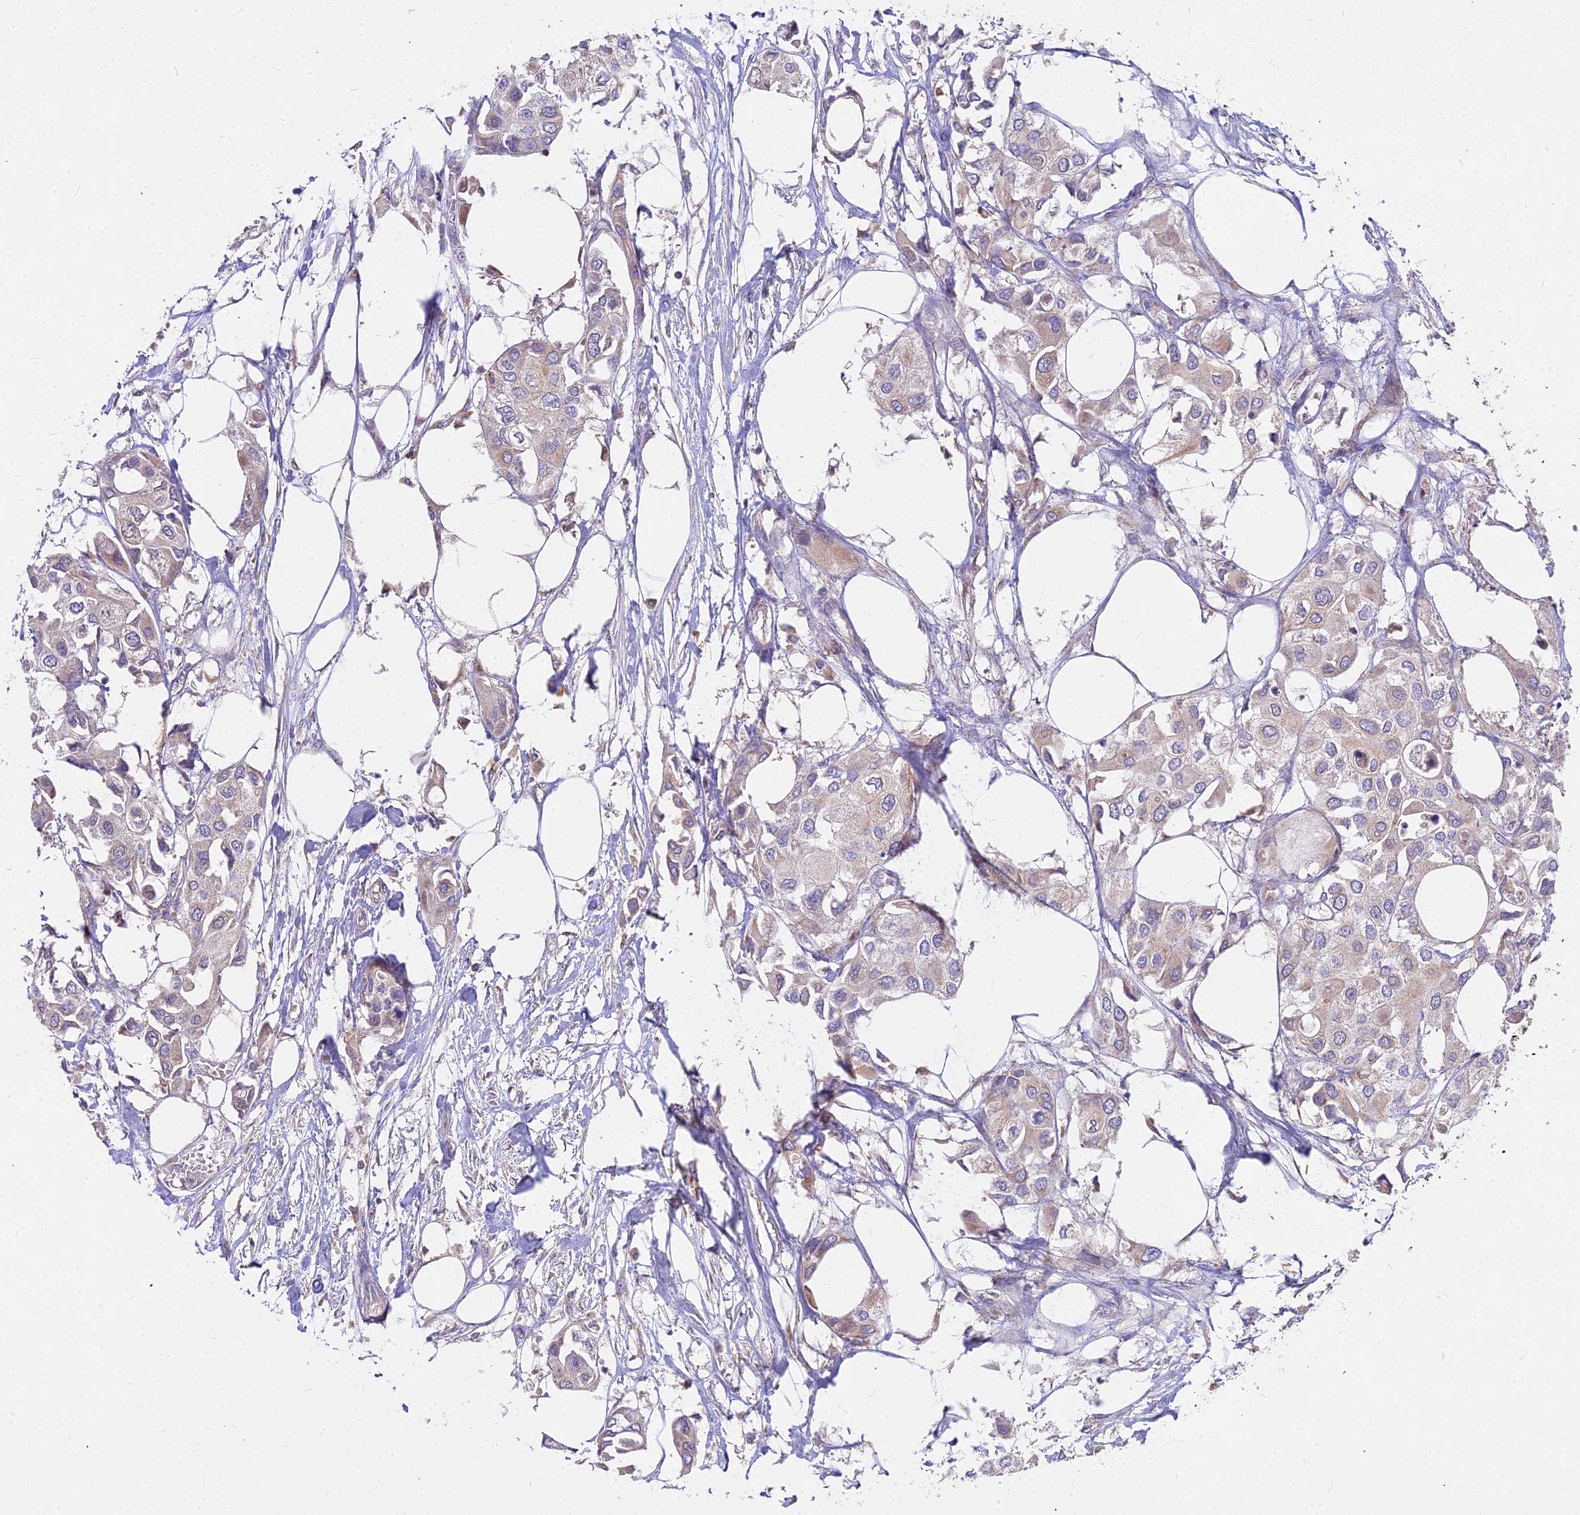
{"staining": {"intensity": "weak", "quantity": "25%-75%", "location": "cytoplasmic/membranous"}, "tissue": "urothelial cancer", "cell_type": "Tumor cells", "image_type": "cancer", "snomed": [{"axis": "morphology", "description": "Urothelial carcinoma, High grade"}, {"axis": "topography", "description": "Urinary bladder"}], "caption": "There is low levels of weak cytoplasmic/membranous expression in tumor cells of urothelial cancer, as demonstrated by immunohistochemical staining (brown color).", "gene": "MICU2", "patient": {"sex": "male", "age": 64}}